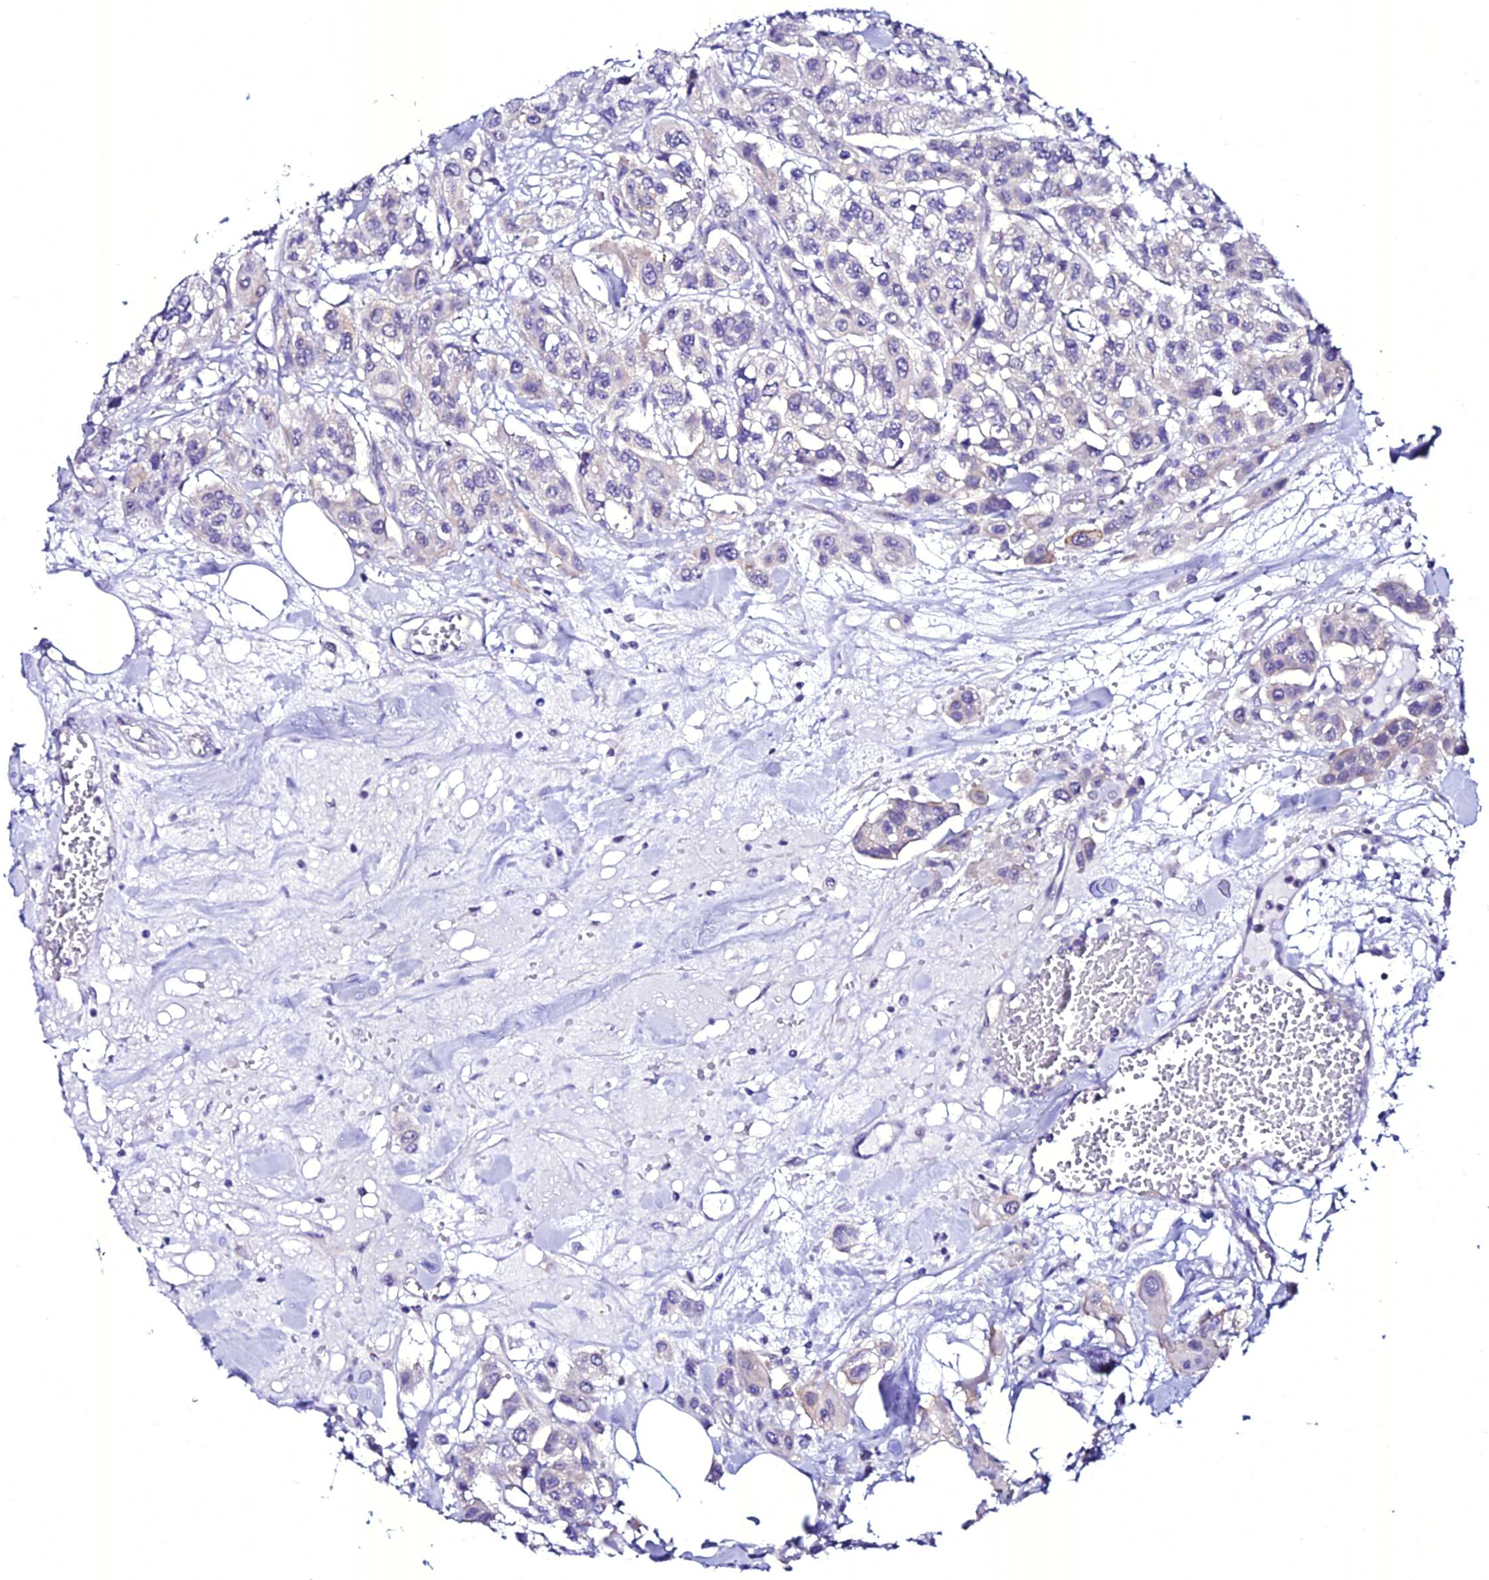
{"staining": {"intensity": "negative", "quantity": "none", "location": "none"}, "tissue": "urothelial cancer", "cell_type": "Tumor cells", "image_type": "cancer", "snomed": [{"axis": "morphology", "description": "Urothelial carcinoma, High grade"}, {"axis": "topography", "description": "Urinary bladder"}], "caption": "Immunohistochemistry of human urothelial carcinoma (high-grade) exhibits no positivity in tumor cells. (Immunohistochemistry (ihc), brightfield microscopy, high magnification).", "gene": "ATG16L2", "patient": {"sex": "male", "age": 67}}